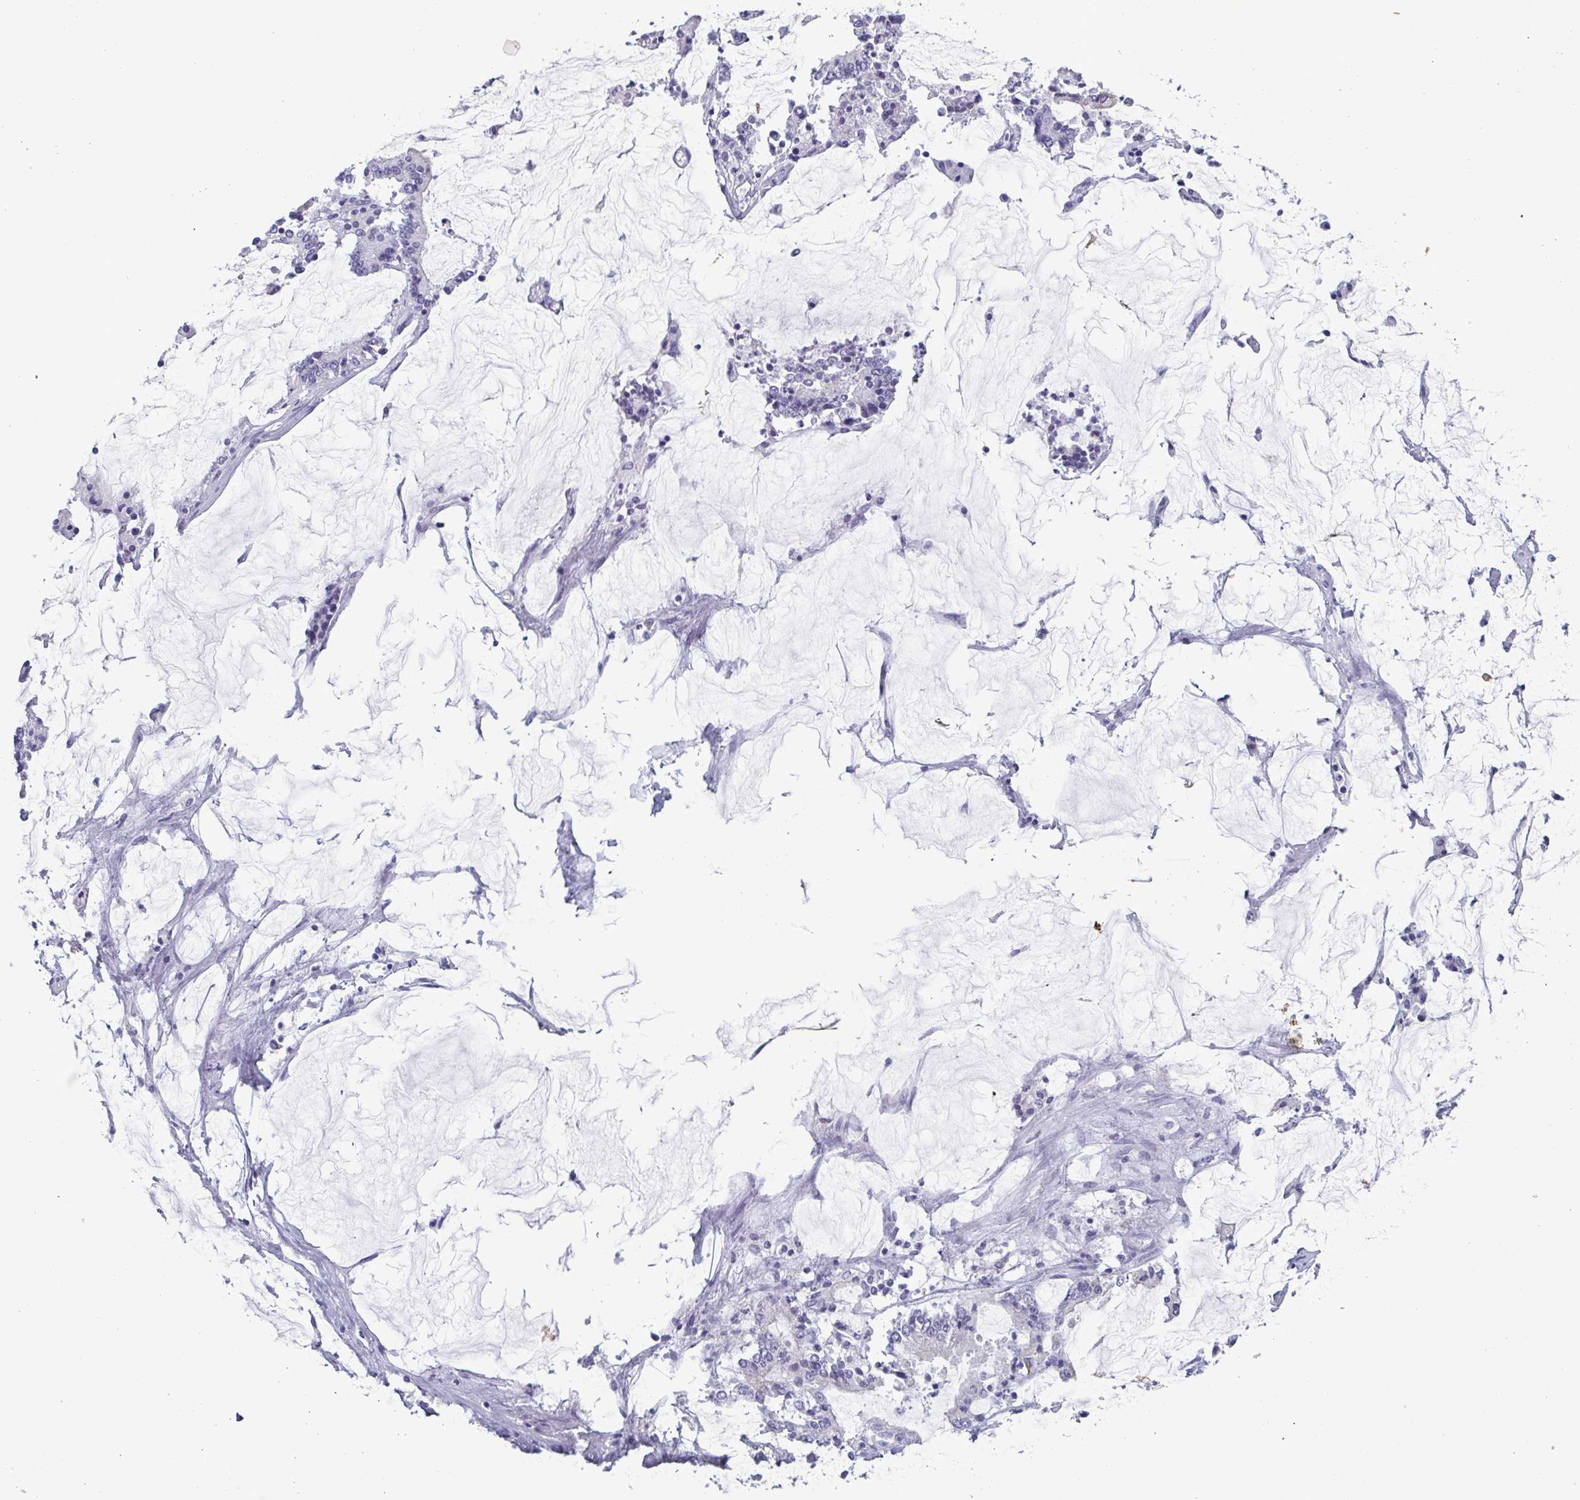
{"staining": {"intensity": "negative", "quantity": "none", "location": "none"}, "tissue": "stomach cancer", "cell_type": "Tumor cells", "image_type": "cancer", "snomed": [{"axis": "morphology", "description": "Adenocarcinoma, NOS"}, {"axis": "topography", "description": "Stomach, upper"}], "caption": "Tumor cells are negative for brown protein staining in stomach cancer (adenocarcinoma).", "gene": "KRT10", "patient": {"sex": "male", "age": 68}}